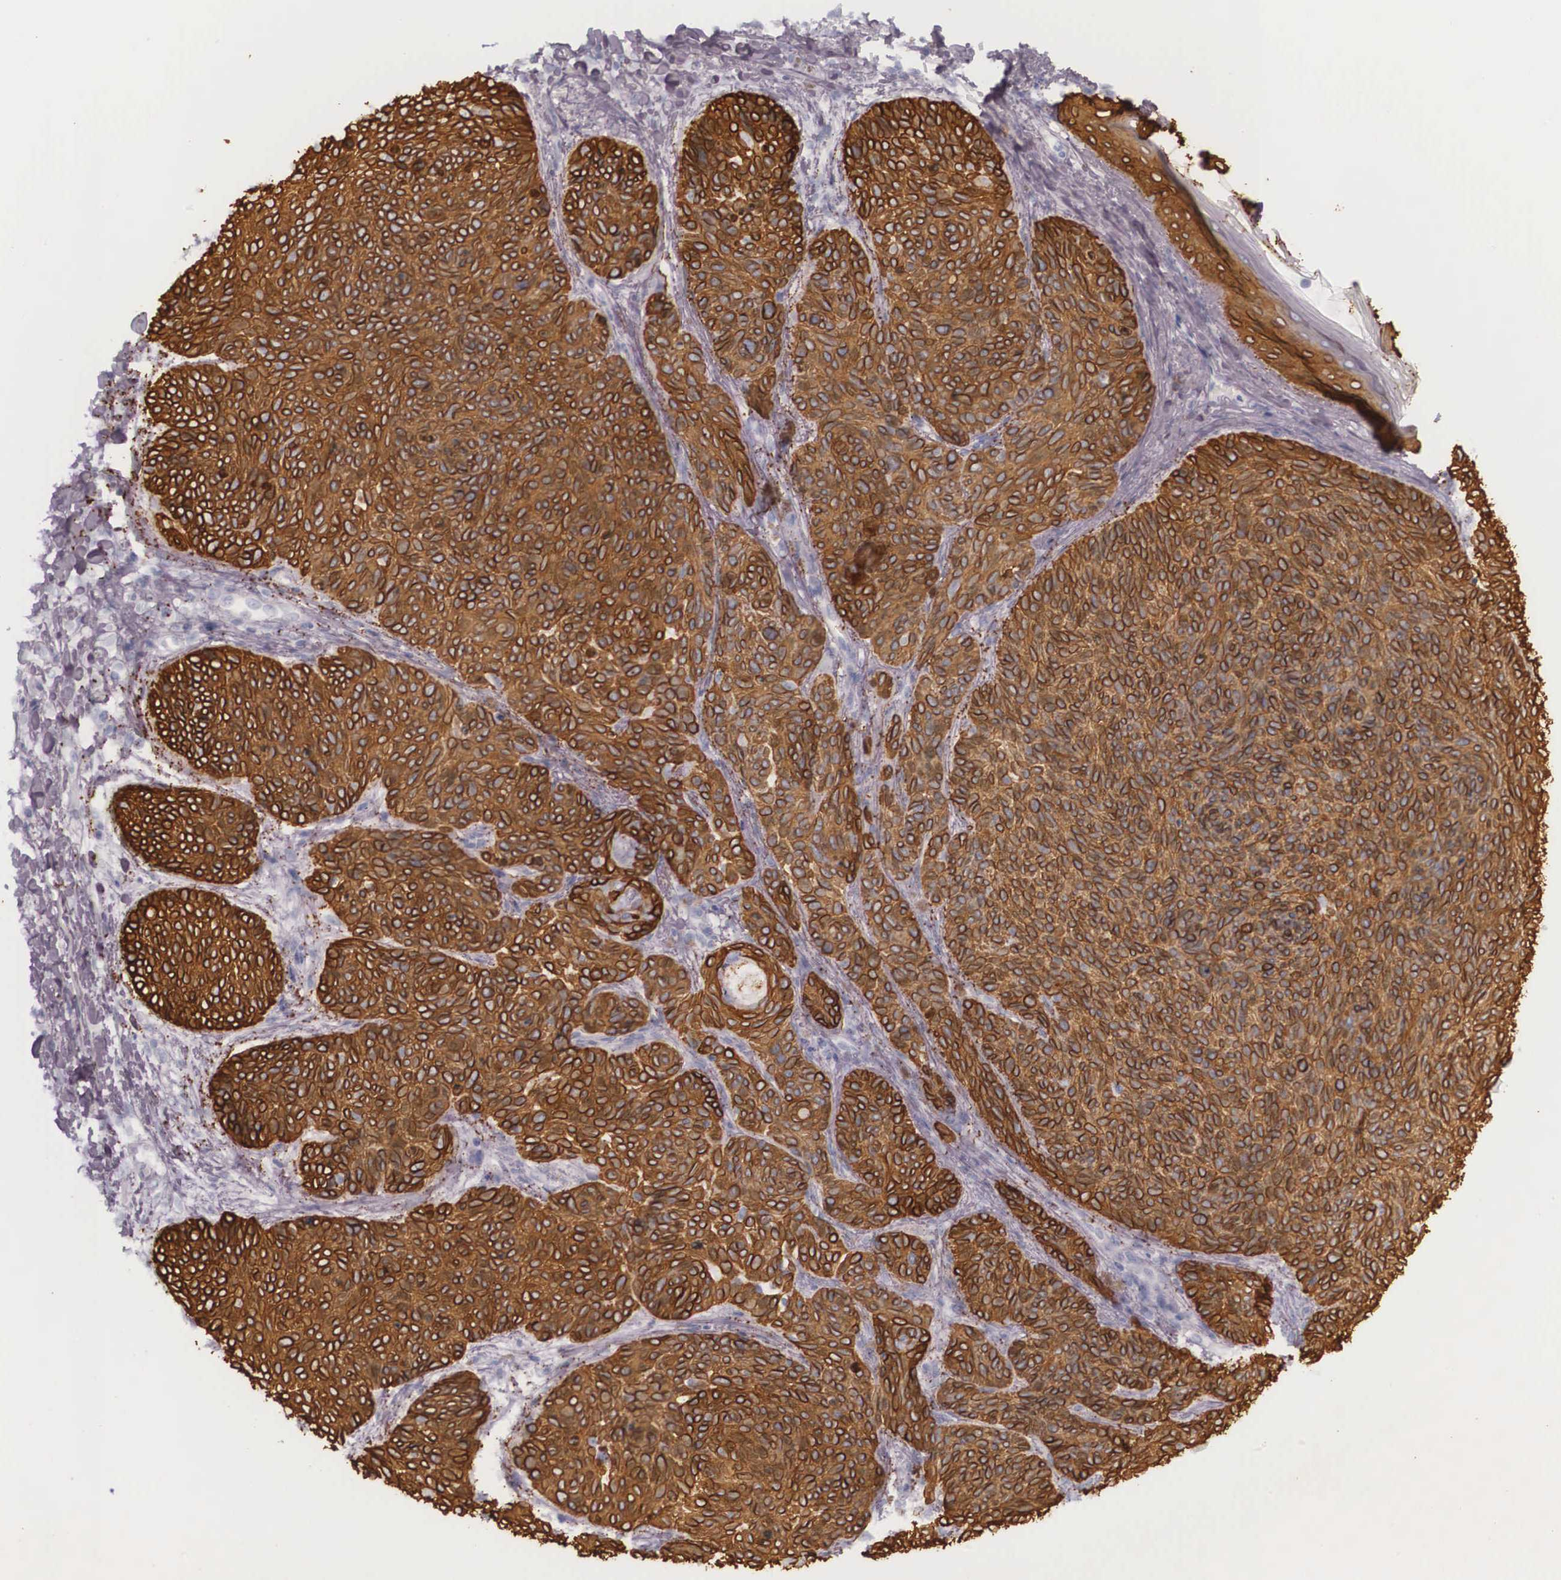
{"staining": {"intensity": "strong", "quantity": ">75%", "location": "cytoplasmic/membranous"}, "tissue": "skin cancer", "cell_type": "Tumor cells", "image_type": "cancer", "snomed": [{"axis": "morphology", "description": "Basal cell carcinoma"}, {"axis": "topography", "description": "Skin"}], "caption": "A brown stain shows strong cytoplasmic/membranous expression of a protein in human skin cancer (basal cell carcinoma) tumor cells. (Stains: DAB in brown, nuclei in blue, Microscopy: brightfield microscopy at high magnification).", "gene": "KRT14", "patient": {"sex": "female", "age": 62}}